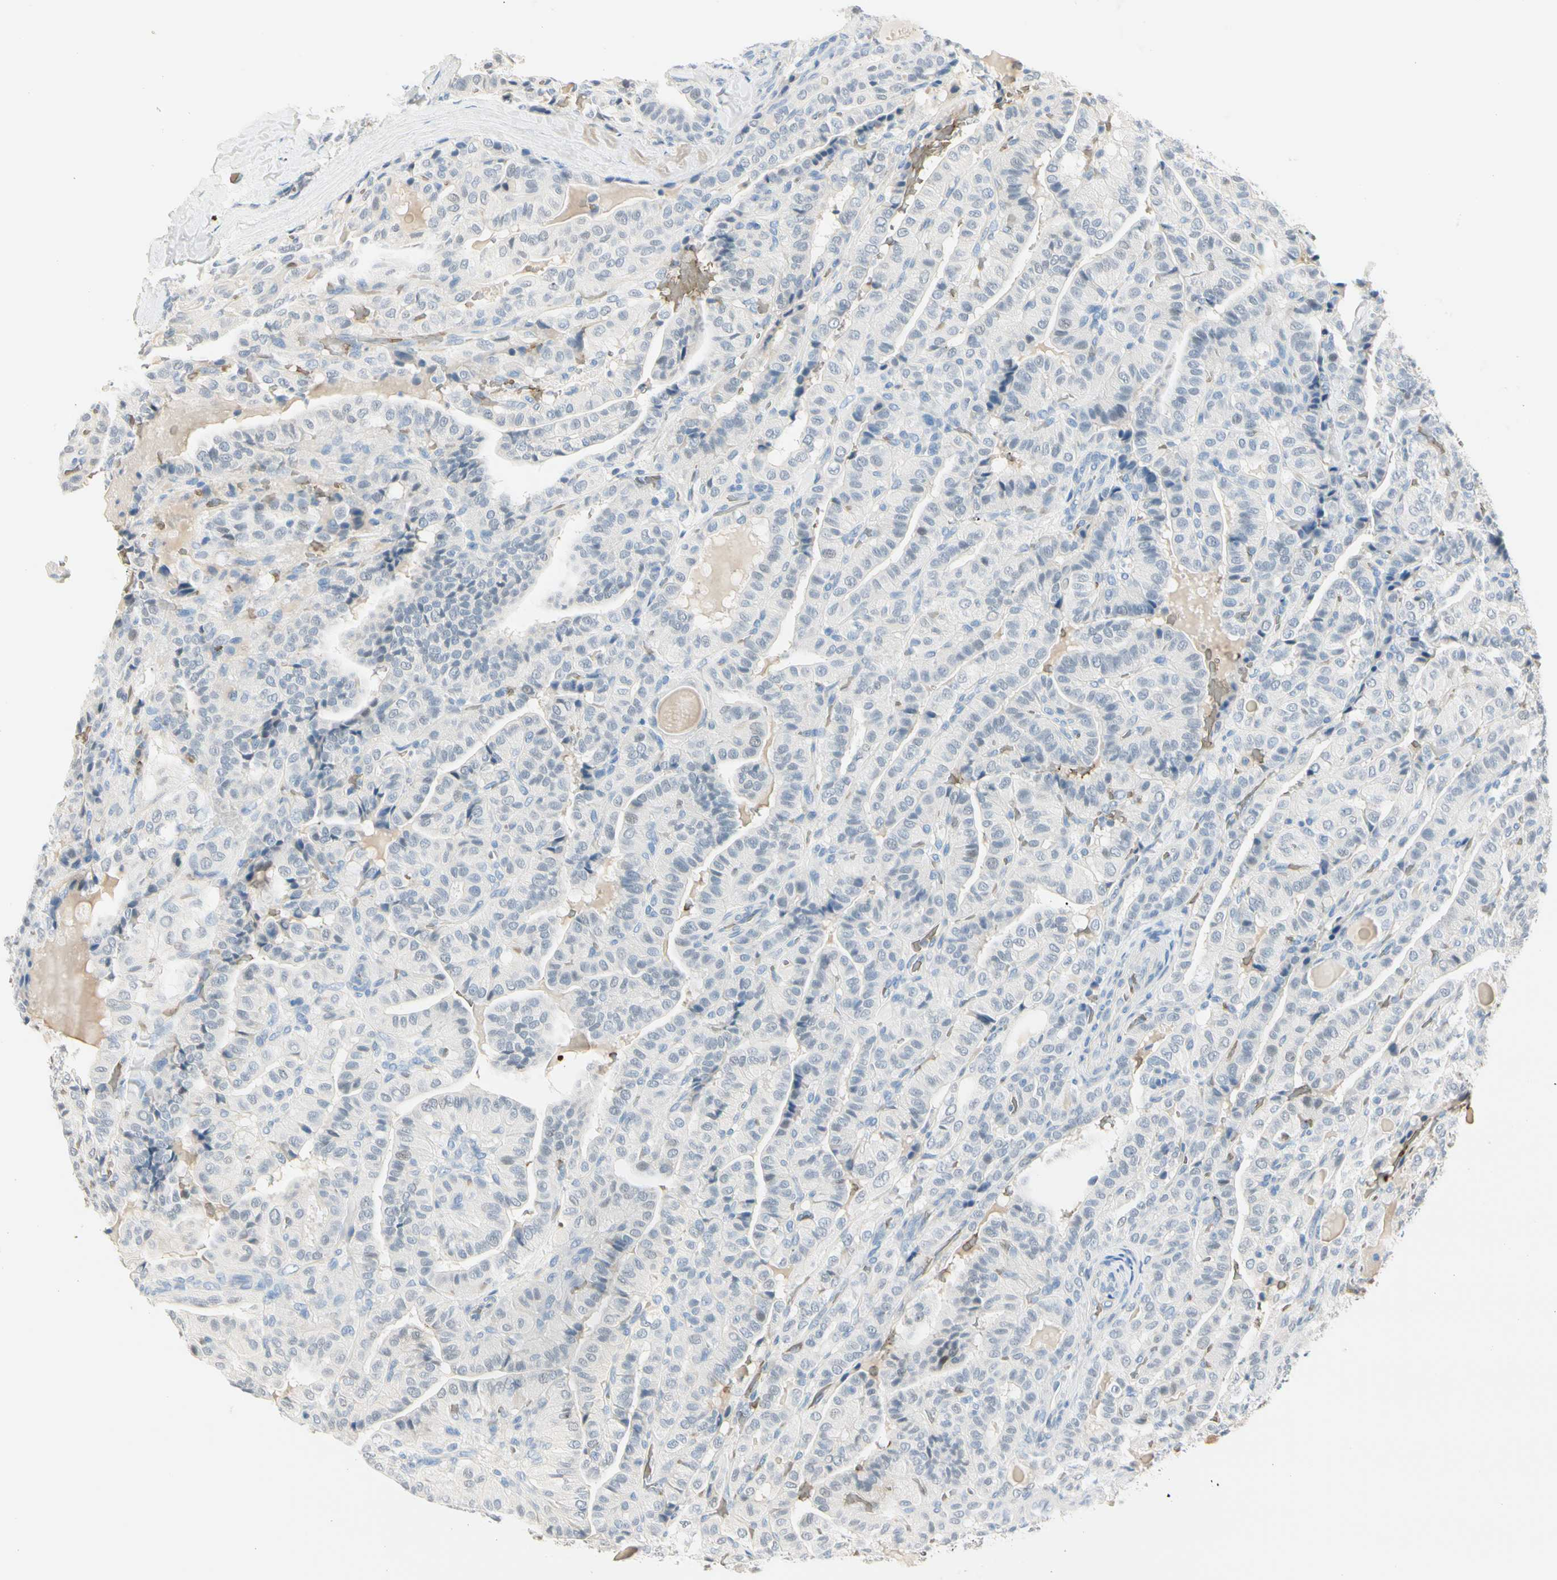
{"staining": {"intensity": "negative", "quantity": "none", "location": "none"}, "tissue": "thyroid cancer", "cell_type": "Tumor cells", "image_type": "cancer", "snomed": [{"axis": "morphology", "description": "Papillary adenocarcinoma, NOS"}, {"axis": "topography", "description": "Thyroid gland"}], "caption": "DAB immunohistochemical staining of human thyroid cancer shows no significant staining in tumor cells.", "gene": "CA1", "patient": {"sex": "male", "age": 77}}